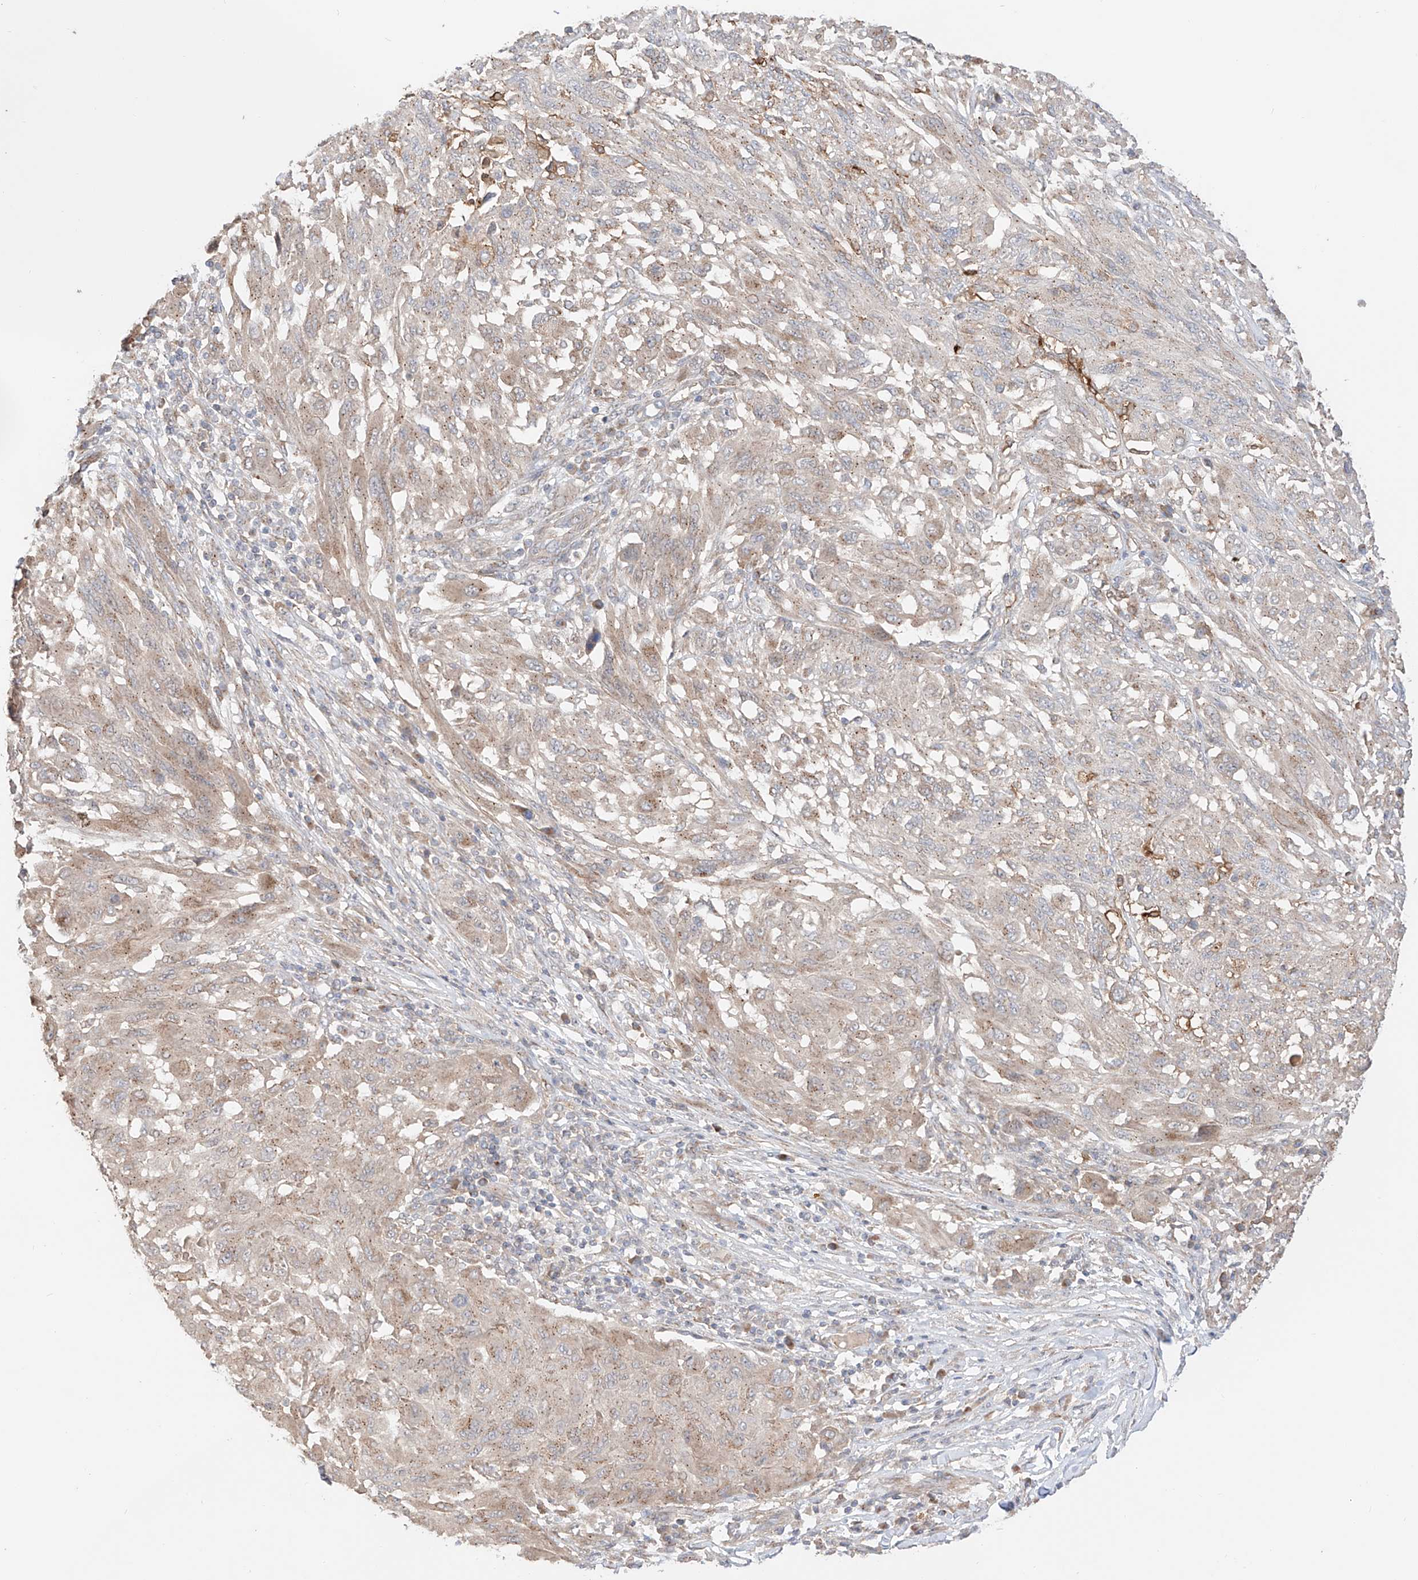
{"staining": {"intensity": "weak", "quantity": "25%-75%", "location": "cytoplasmic/membranous"}, "tissue": "melanoma", "cell_type": "Tumor cells", "image_type": "cancer", "snomed": [{"axis": "morphology", "description": "Malignant melanoma, NOS"}, {"axis": "topography", "description": "Skin"}], "caption": "The micrograph reveals immunohistochemical staining of malignant melanoma. There is weak cytoplasmic/membranous staining is present in about 25%-75% of tumor cells.", "gene": "MOSPD1", "patient": {"sex": "female", "age": 91}}